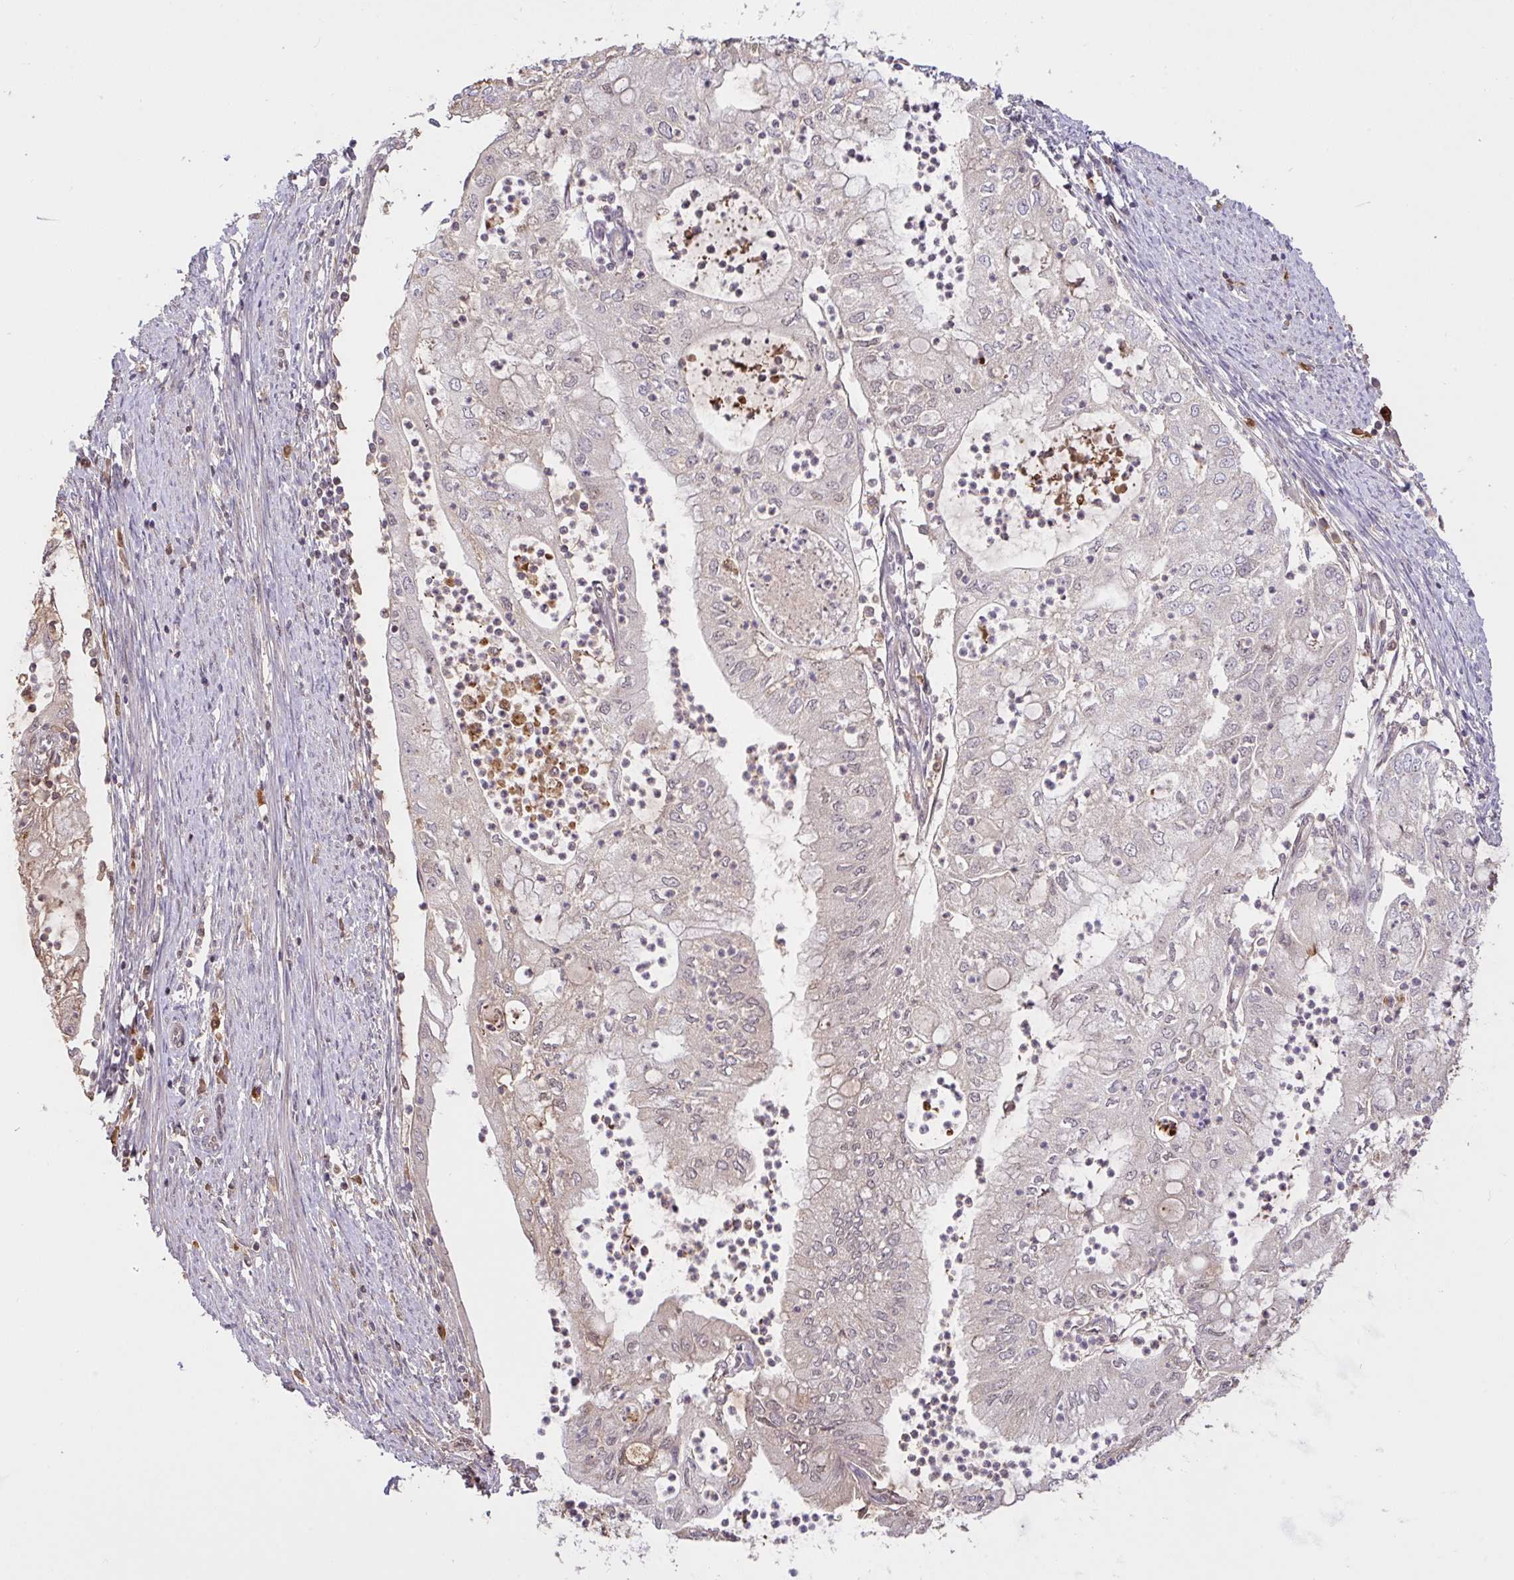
{"staining": {"intensity": "negative", "quantity": "none", "location": "none"}, "tissue": "endometrial cancer", "cell_type": "Tumor cells", "image_type": "cancer", "snomed": [{"axis": "morphology", "description": "Adenocarcinoma, NOS"}, {"axis": "topography", "description": "Endometrium"}], "caption": "Immunohistochemical staining of human endometrial cancer displays no significant positivity in tumor cells. (DAB immunohistochemistry (IHC), high magnification).", "gene": "FCER1A", "patient": {"sex": "female", "age": 75}}